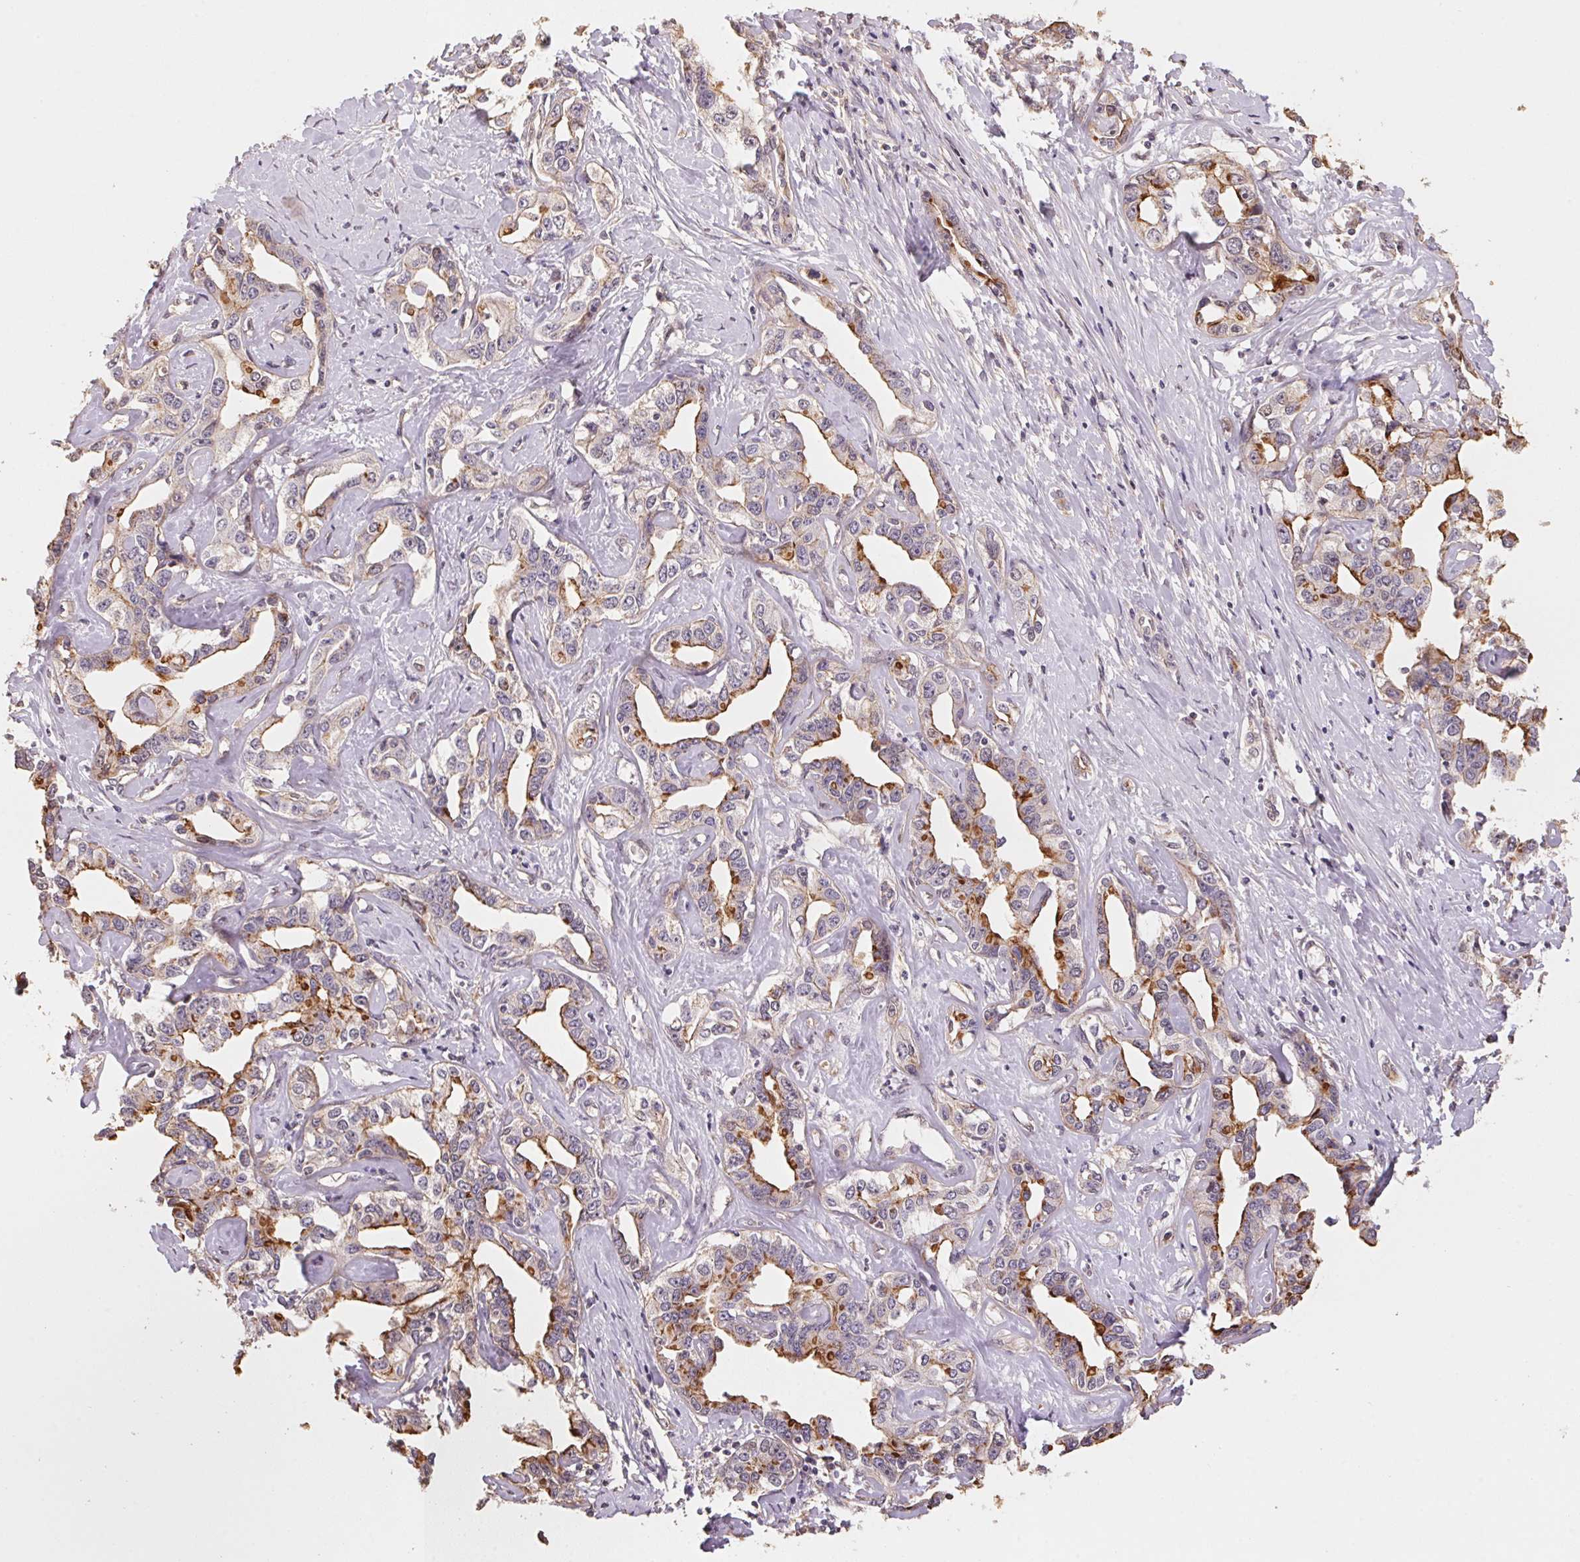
{"staining": {"intensity": "strong", "quantity": "25%-75%", "location": "cytoplasmic/membranous"}, "tissue": "liver cancer", "cell_type": "Tumor cells", "image_type": "cancer", "snomed": [{"axis": "morphology", "description": "Cholangiocarcinoma"}, {"axis": "topography", "description": "Liver"}], "caption": "IHC of cholangiocarcinoma (liver) displays high levels of strong cytoplasmic/membranous positivity in about 25%-75% of tumor cells.", "gene": "TMEM222", "patient": {"sex": "male", "age": 59}}